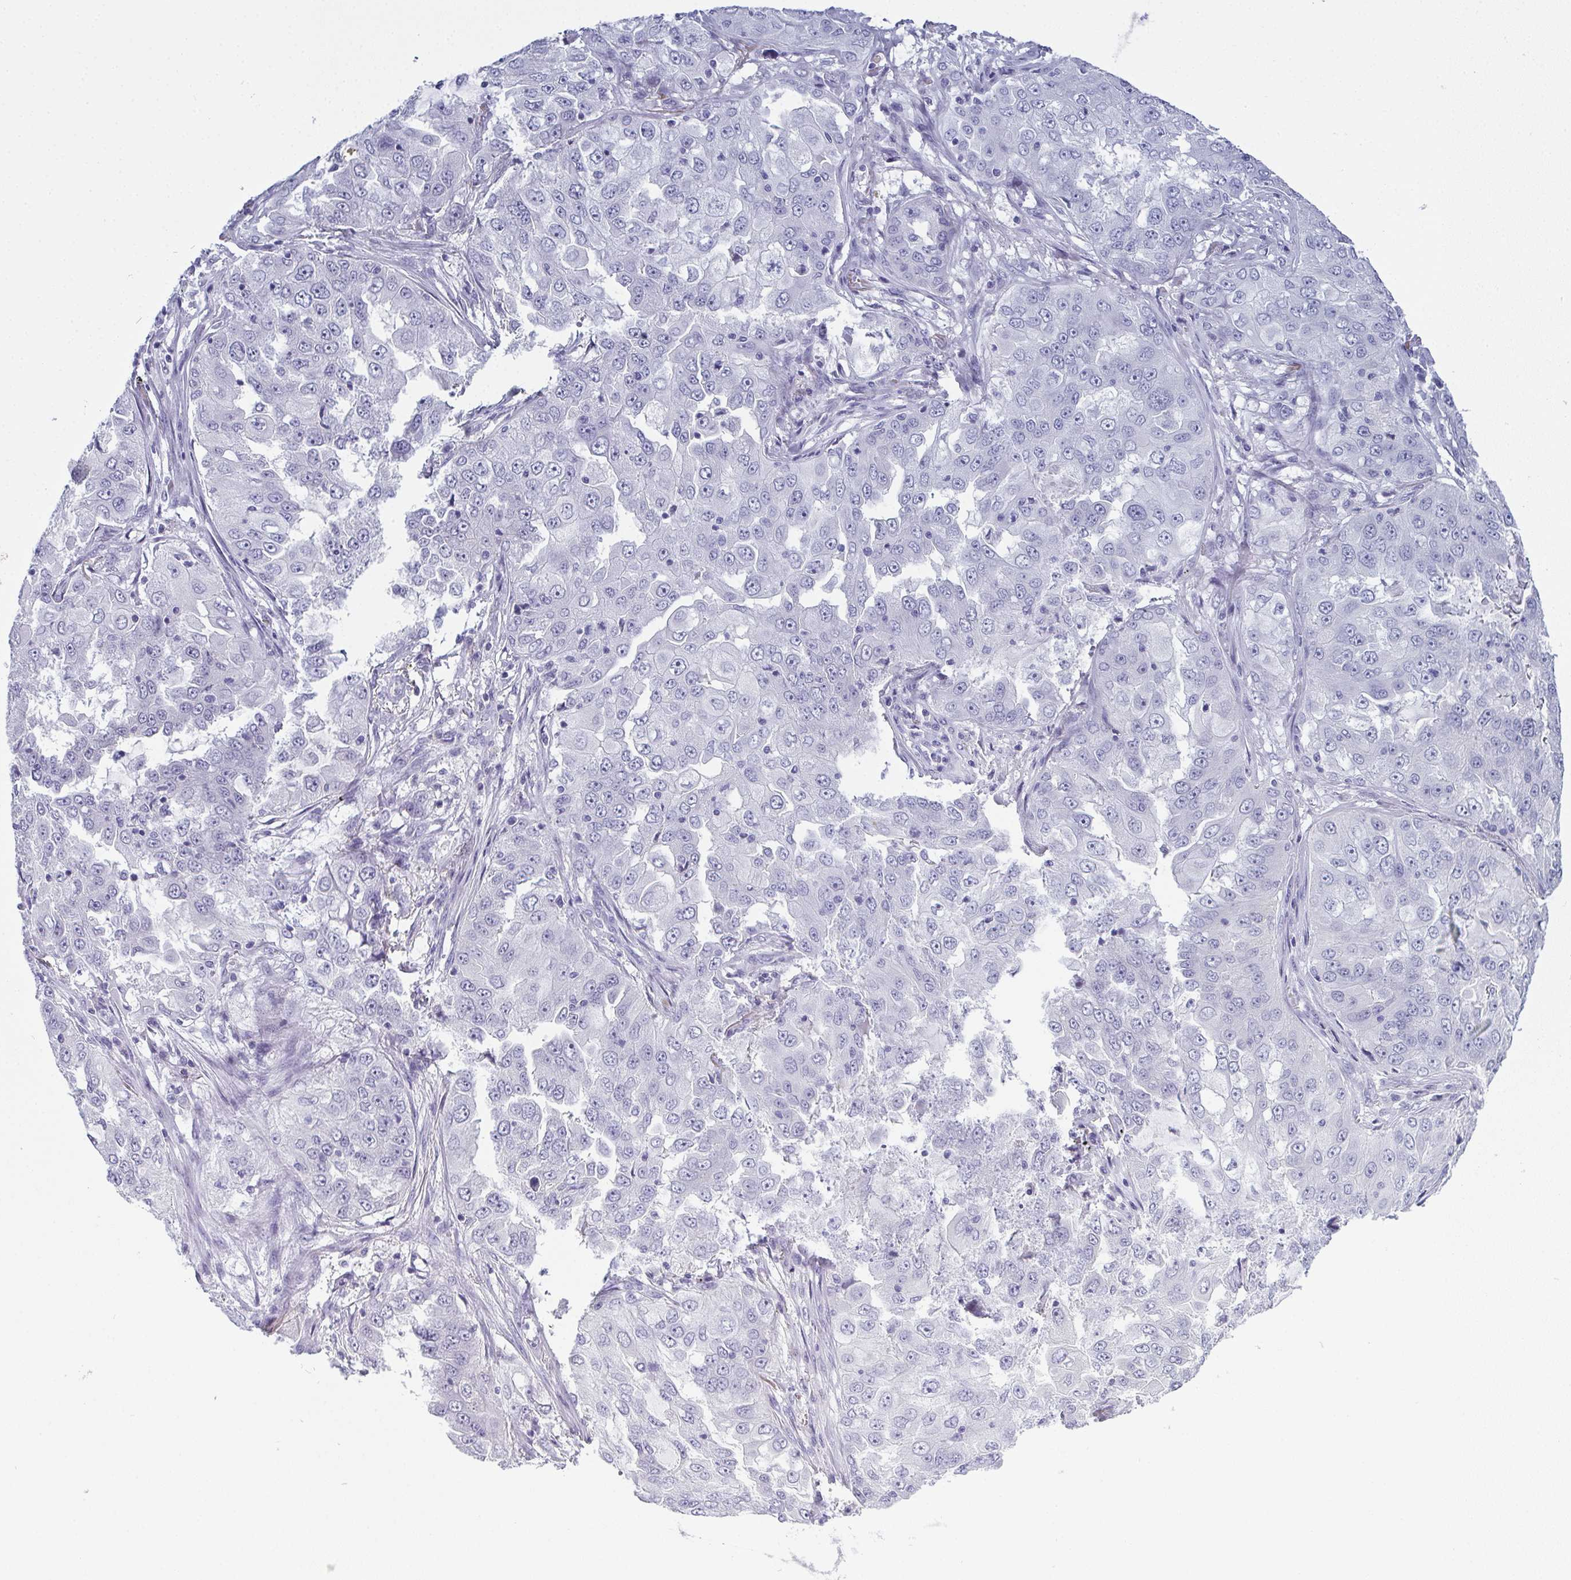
{"staining": {"intensity": "negative", "quantity": "none", "location": "none"}, "tissue": "lung cancer", "cell_type": "Tumor cells", "image_type": "cancer", "snomed": [{"axis": "morphology", "description": "Adenocarcinoma, NOS"}, {"axis": "topography", "description": "Lung"}], "caption": "A histopathology image of lung cancer (adenocarcinoma) stained for a protein shows no brown staining in tumor cells.", "gene": "SLC36A2", "patient": {"sex": "female", "age": 61}}